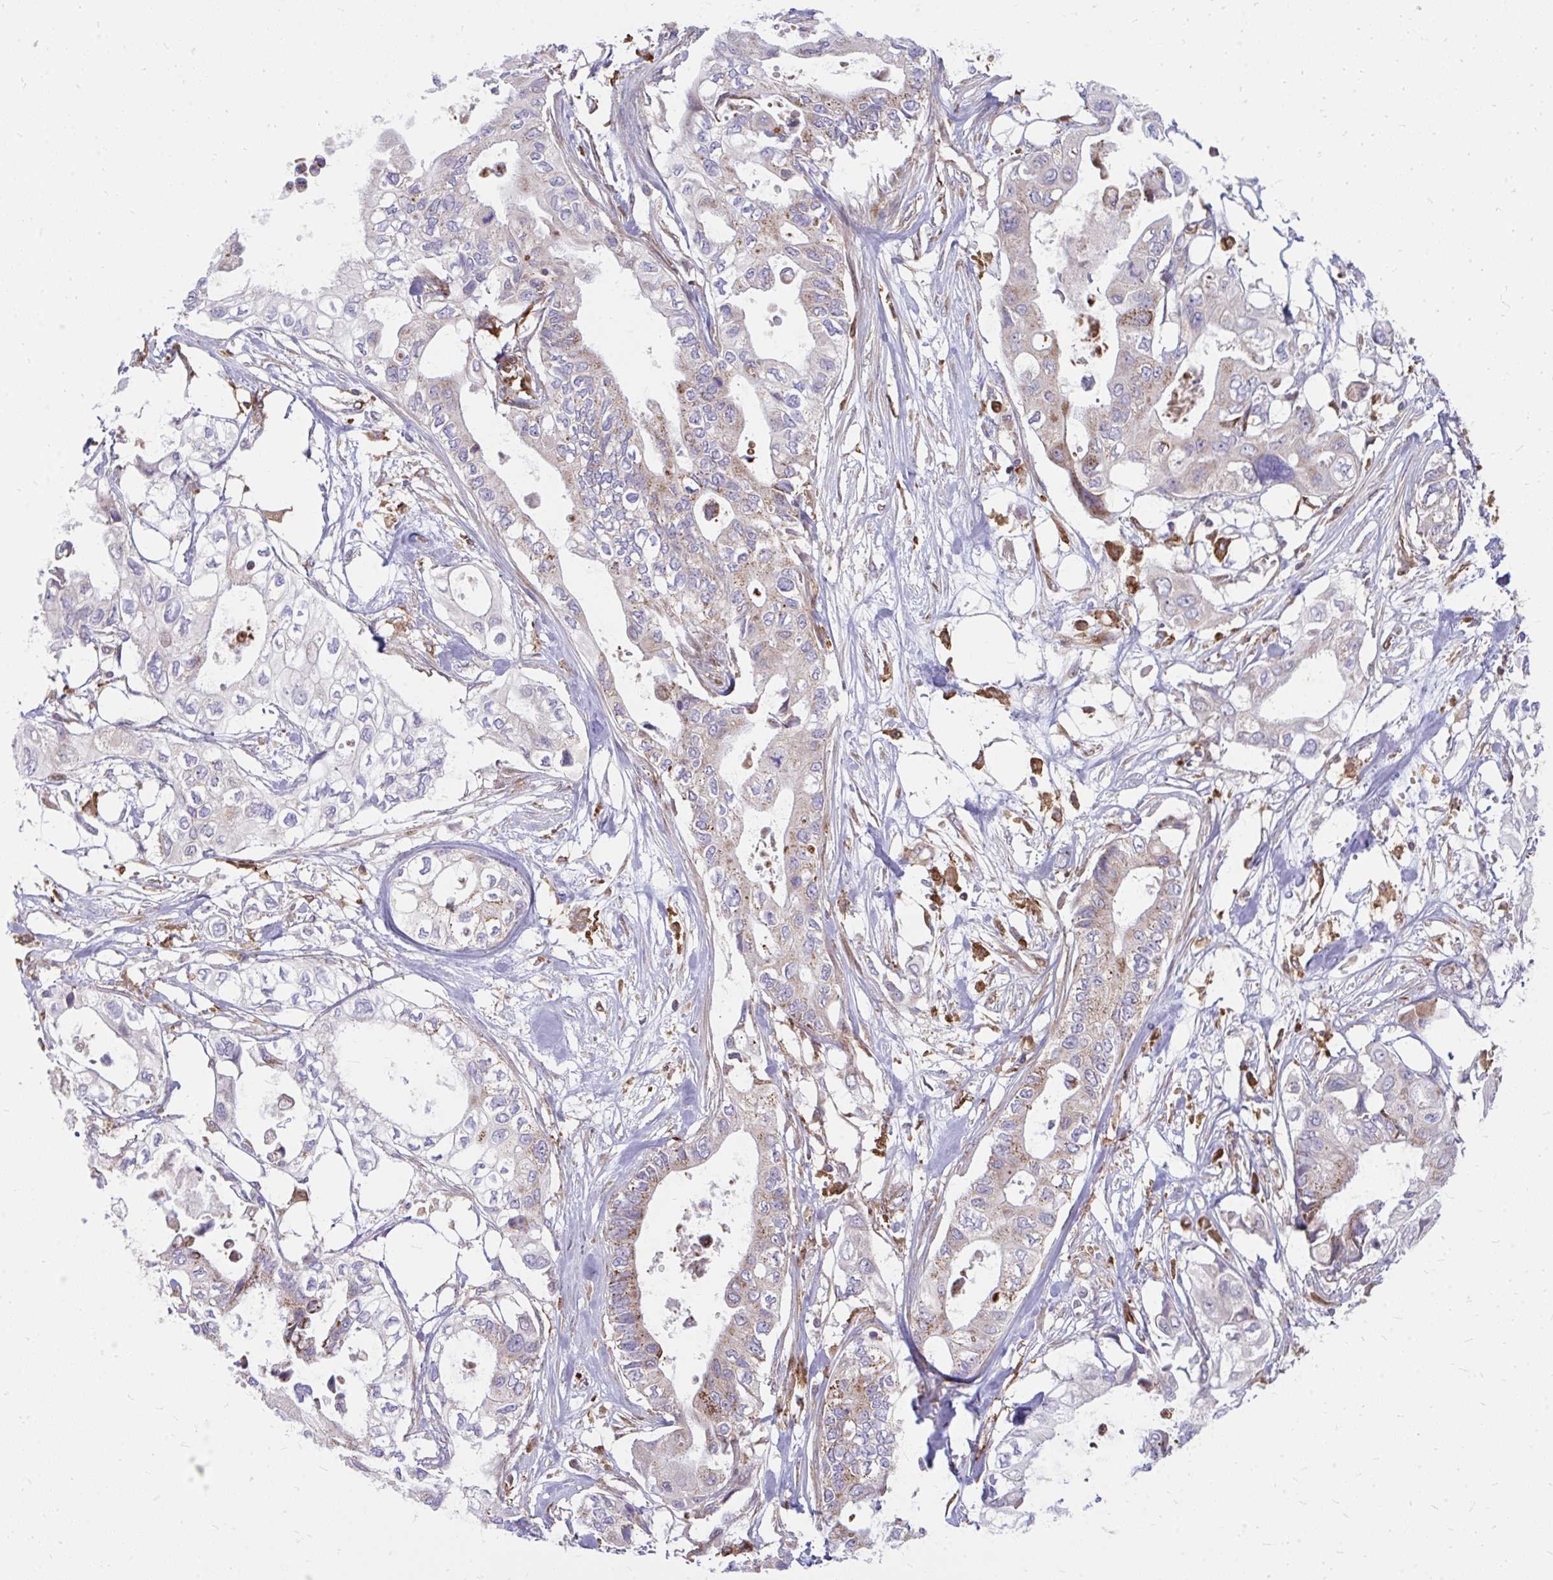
{"staining": {"intensity": "weak", "quantity": "25%-75%", "location": "cytoplasmic/membranous"}, "tissue": "pancreatic cancer", "cell_type": "Tumor cells", "image_type": "cancer", "snomed": [{"axis": "morphology", "description": "Adenocarcinoma, NOS"}, {"axis": "topography", "description": "Pancreas"}], "caption": "Protein staining displays weak cytoplasmic/membranous positivity in about 25%-75% of tumor cells in pancreatic cancer.", "gene": "ASAP1", "patient": {"sex": "female", "age": 63}}